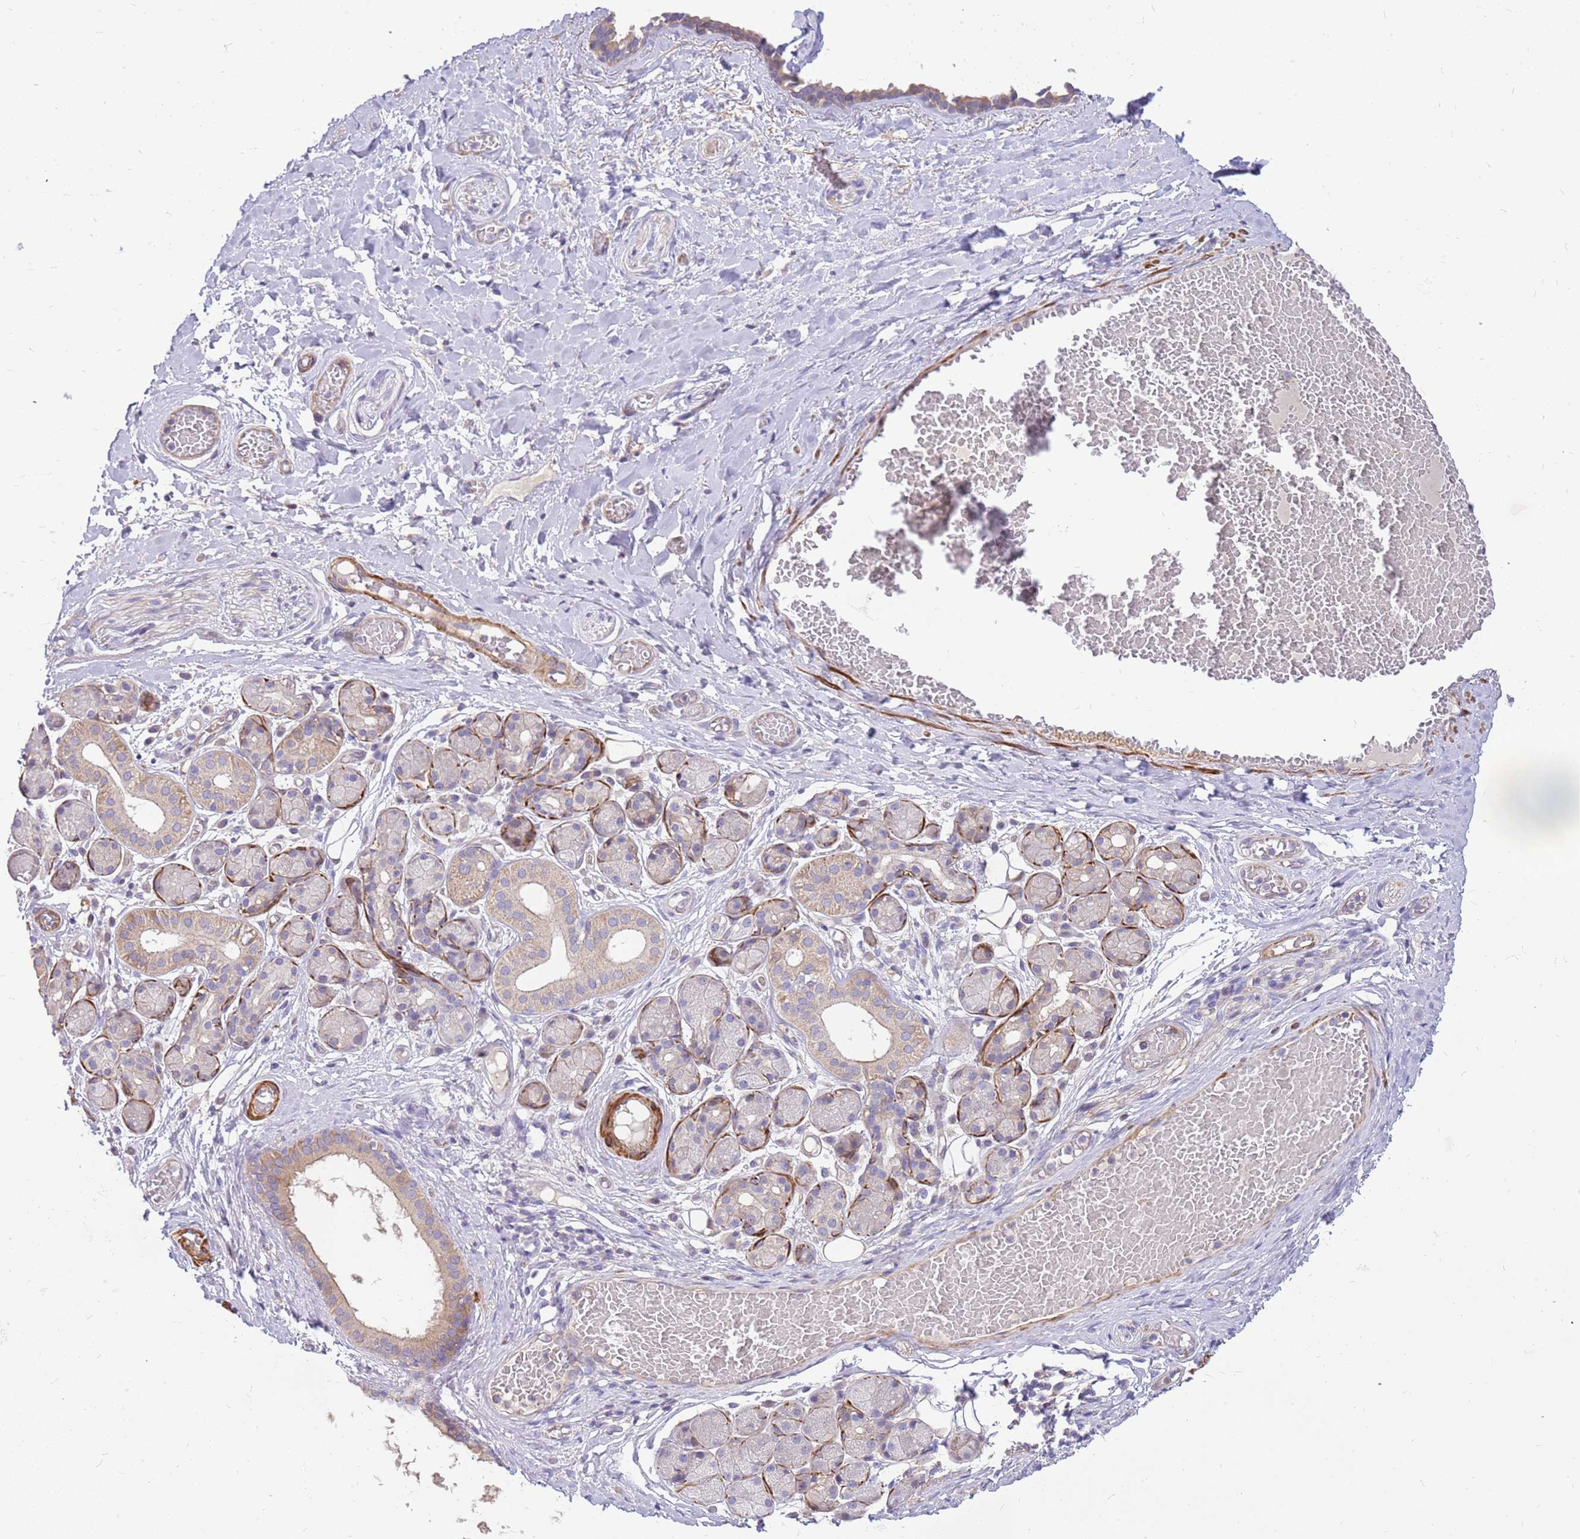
{"staining": {"intensity": "negative", "quantity": "none", "location": "none"}, "tissue": "adipose tissue", "cell_type": "Adipocytes", "image_type": "normal", "snomed": [{"axis": "morphology", "description": "Normal tissue, NOS"}, {"axis": "topography", "description": "Salivary gland"}, {"axis": "topography", "description": "Peripheral nerve tissue"}], "caption": "Immunohistochemical staining of benign adipose tissue exhibits no significant staining in adipocytes. (DAB immunohistochemistry (IHC) with hematoxylin counter stain).", "gene": "MVD", "patient": {"sex": "male", "age": 62}}